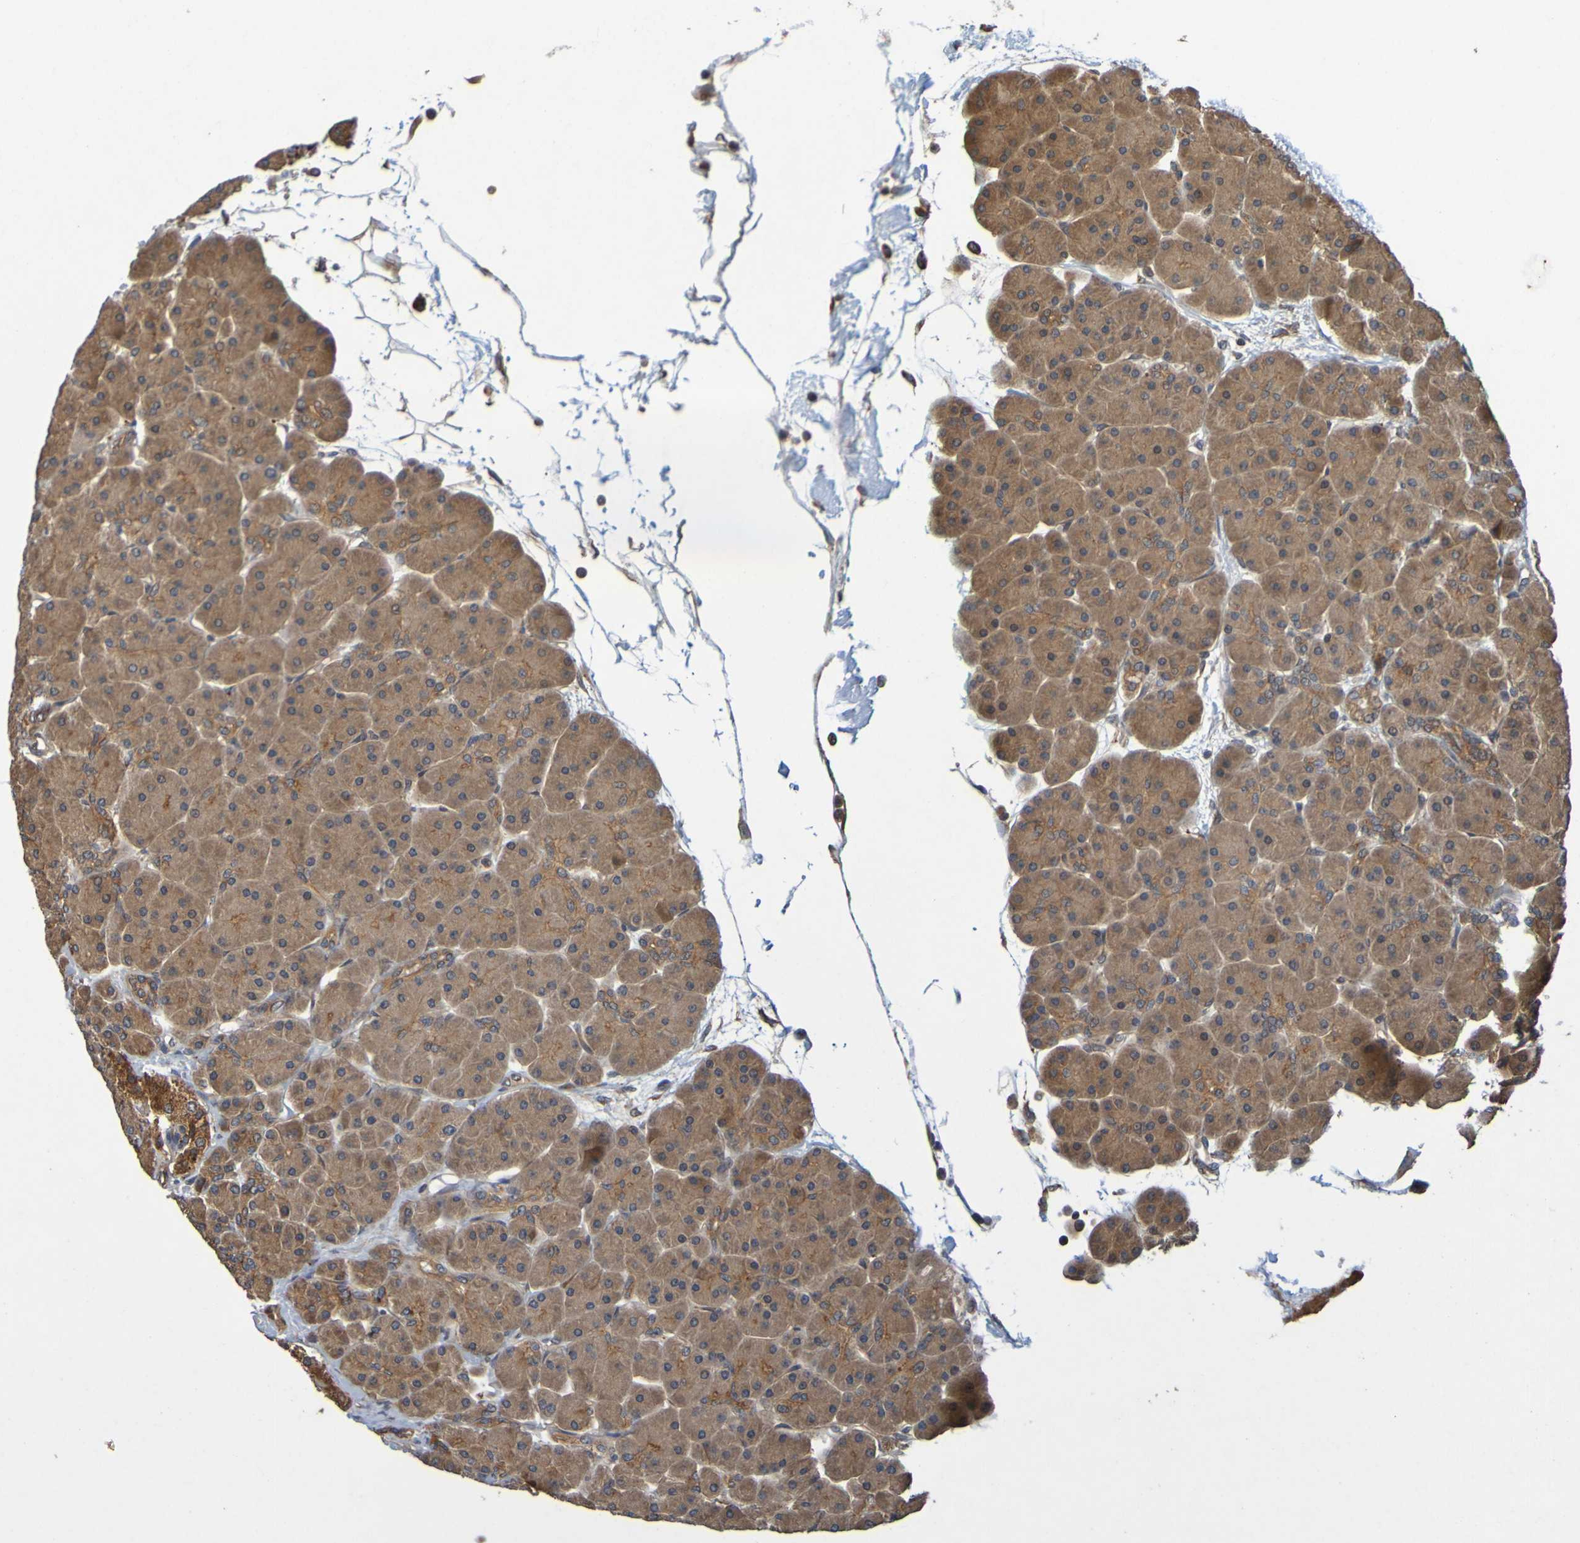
{"staining": {"intensity": "strong", "quantity": "25%-75%", "location": "cytoplasmic/membranous"}, "tissue": "pancreas", "cell_type": "Exocrine glandular cells", "image_type": "normal", "snomed": [{"axis": "morphology", "description": "Normal tissue, NOS"}, {"axis": "topography", "description": "Pancreas"}], "caption": "Immunohistochemical staining of unremarkable pancreas shows 25%-75% levels of strong cytoplasmic/membranous protein positivity in about 25%-75% of exocrine glandular cells. Using DAB (3,3'-diaminobenzidine) (brown) and hematoxylin (blue) stains, captured at high magnification using brightfield microscopy.", "gene": "OCRL", "patient": {"sex": "male", "age": 66}}